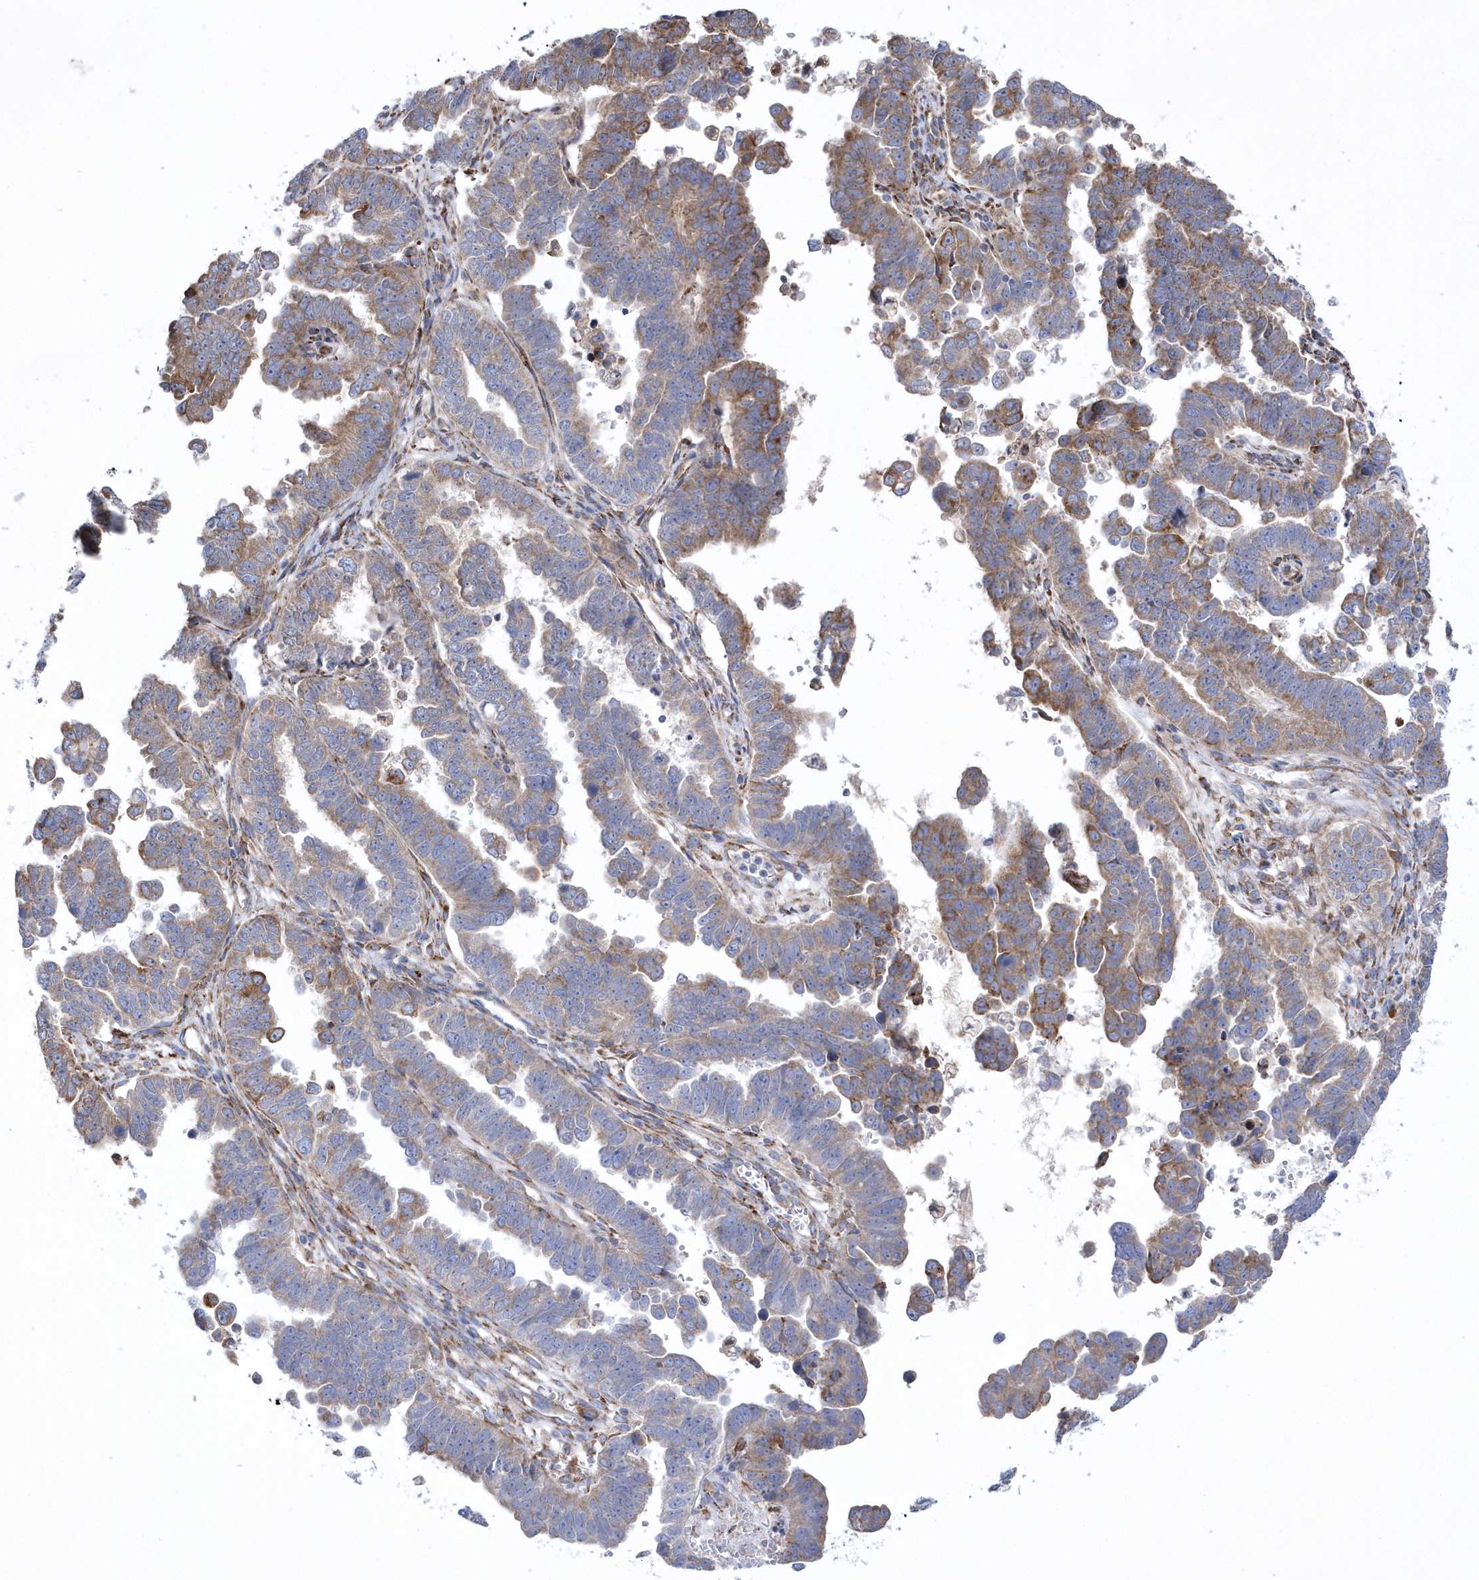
{"staining": {"intensity": "moderate", "quantity": "25%-75%", "location": "cytoplasmic/membranous"}, "tissue": "endometrial cancer", "cell_type": "Tumor cells", "image_type": "cancer", "snomed": [{"axis": "morphology", "description": "Adenocarcinoma, NOS"}, {"axis": "topography", "description": "Endometrium"}], "caption": "Endometrial cancer stained with immunohistochemistry exhibits moderate cytoplasmic/membranous expression in approximately 25%-75% of tumor cells.", "gene": "MED31", "patient": {"sex": "female", "age": 75}}